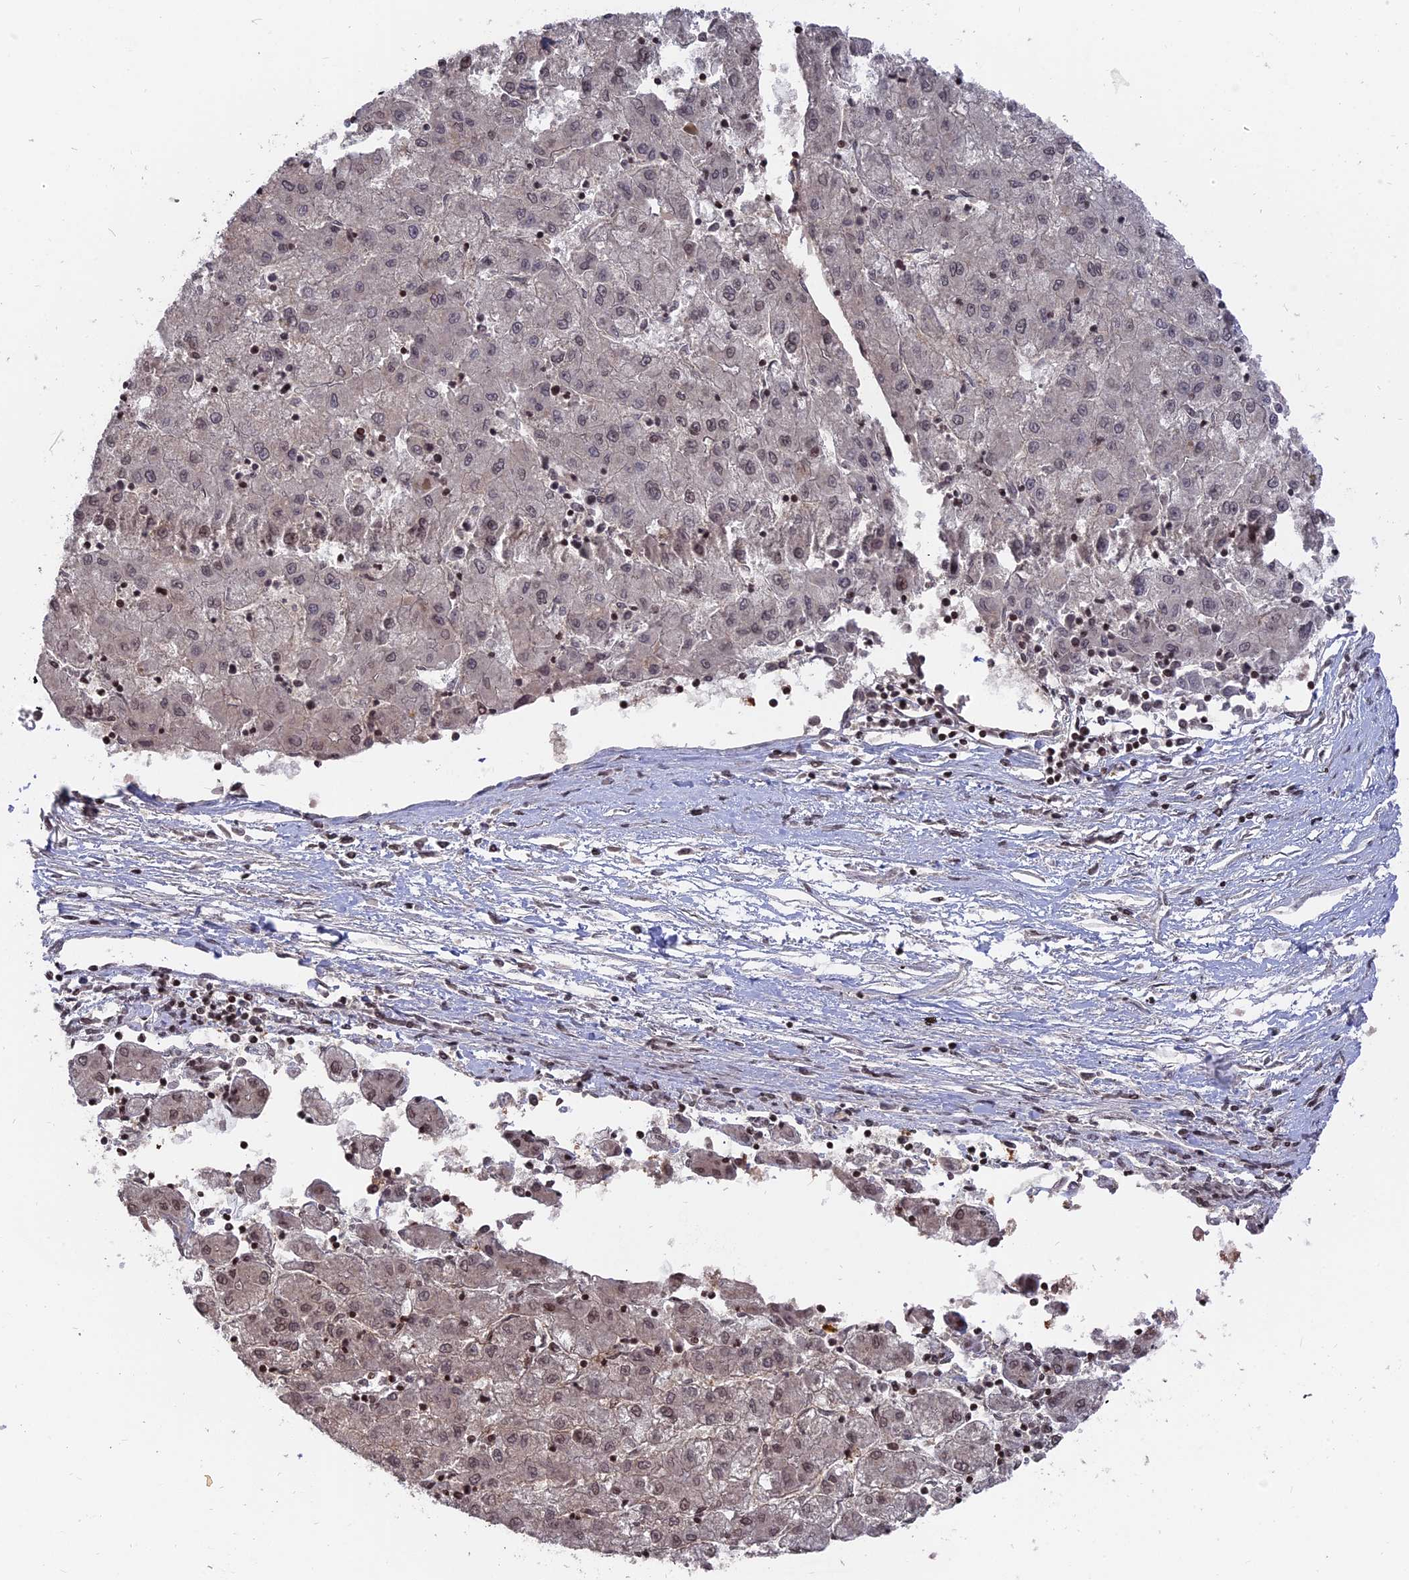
{"staining": {"intensity": "weak", "quantity": "<25%", "location": "nuclear"}, "tissue": "liver cancer", "cell_type": "Tumor cells", "image_type": "cancer", "snomed": [{"axis": "morphology", "description": "Carcinoma, Hepatocellular, NOS"}, {"axis": "topography", "description": "Liver"}], "caption": "Immunohistochemical staining of liver cancer (hepatocellular carcinoma) reveals no significant staining in tumor cells.", "gene": "NR1H3", "patient": {"sex": "male", "age": 72}}